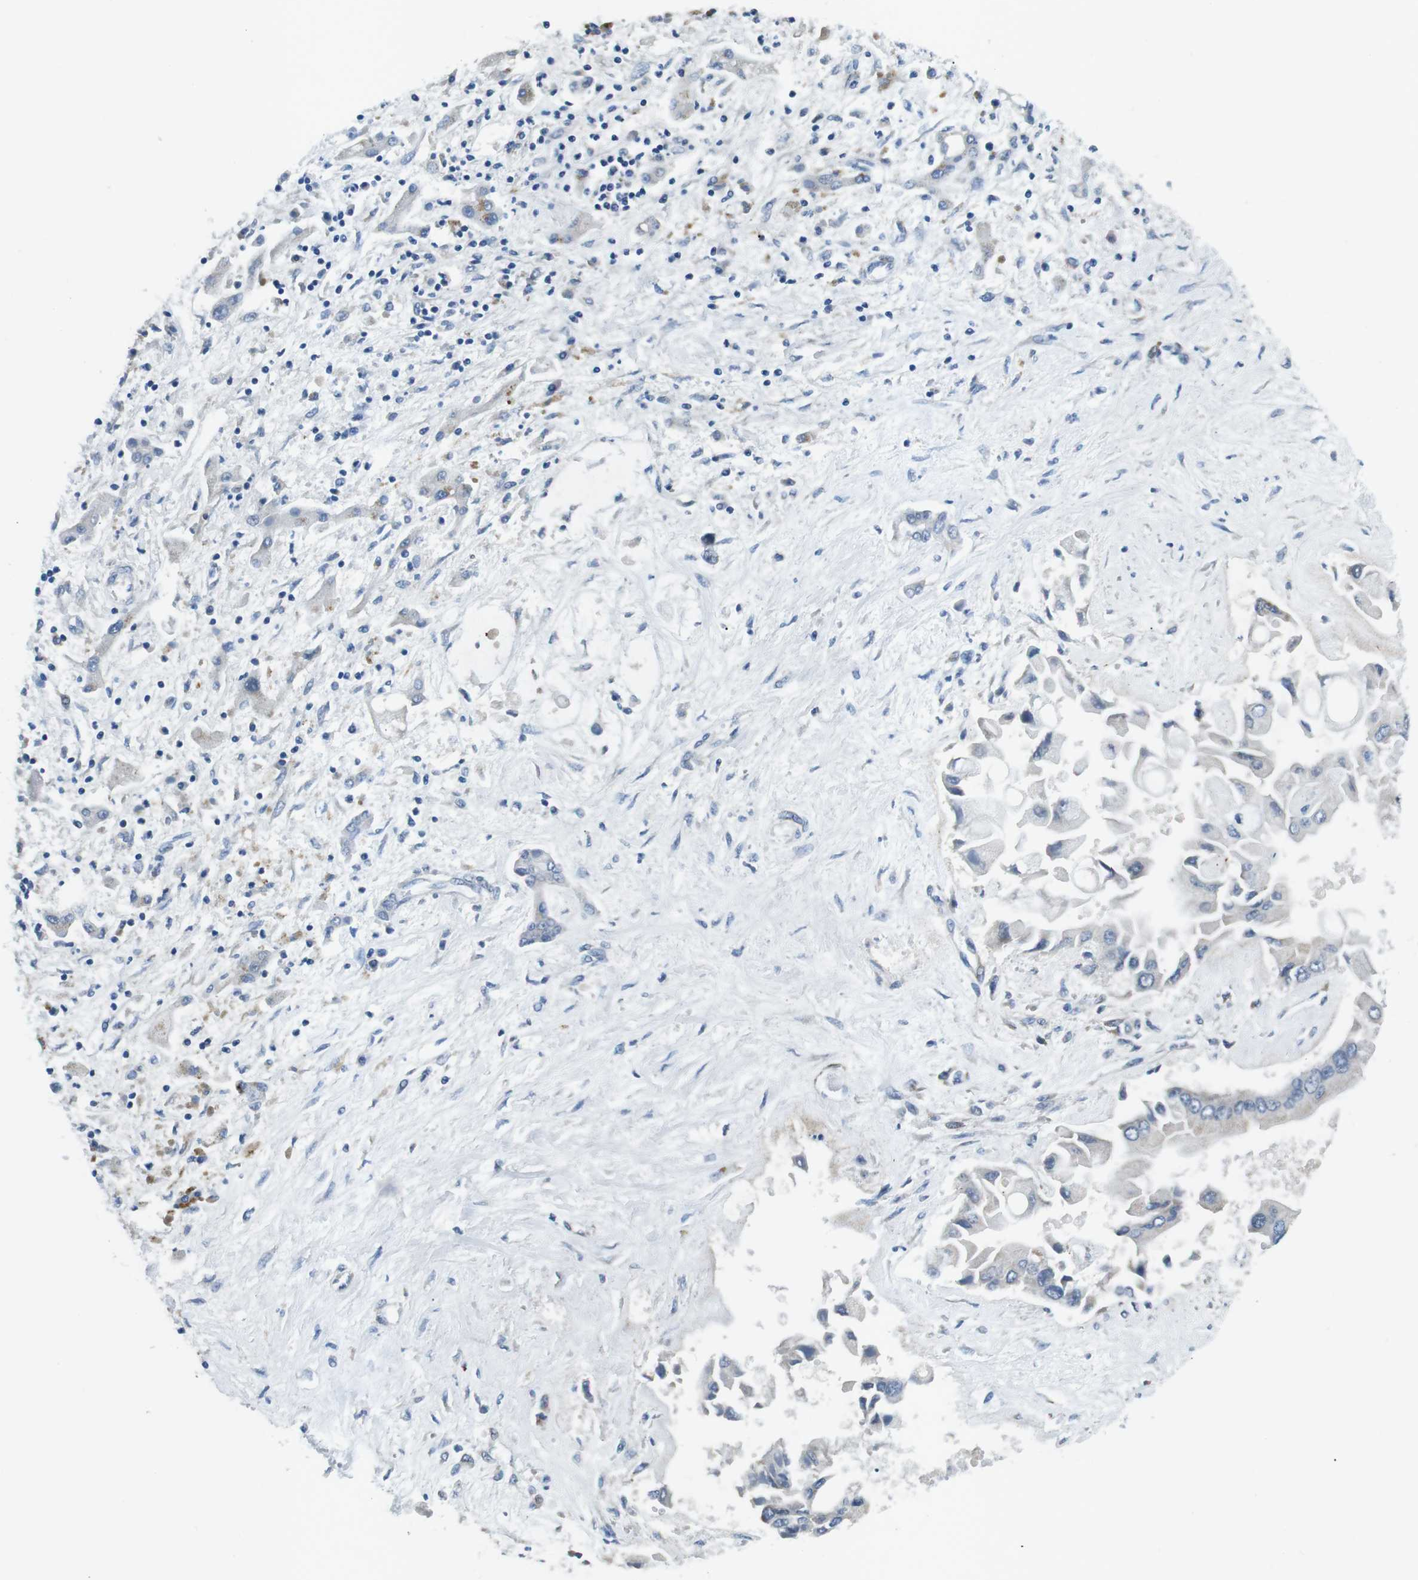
{"staining": {"intensity": "negative", "quantity": "none", "location": "none"}, "tissue": "liver cancer", "cell_type": "Tumor cells", "image_type": "cancer", "snomed": [{"axis": "morphology", "description": "Cholangiocarcinoma"}, {"axis": "topography", "description": "Liver"}], "caption": "A histopathology image of human liver cancer (cholangiocarcinoma) is negative for staining in tumor cells.", "gene": "PHLDA1", "patient": {"sex": "male", "age": 50}}